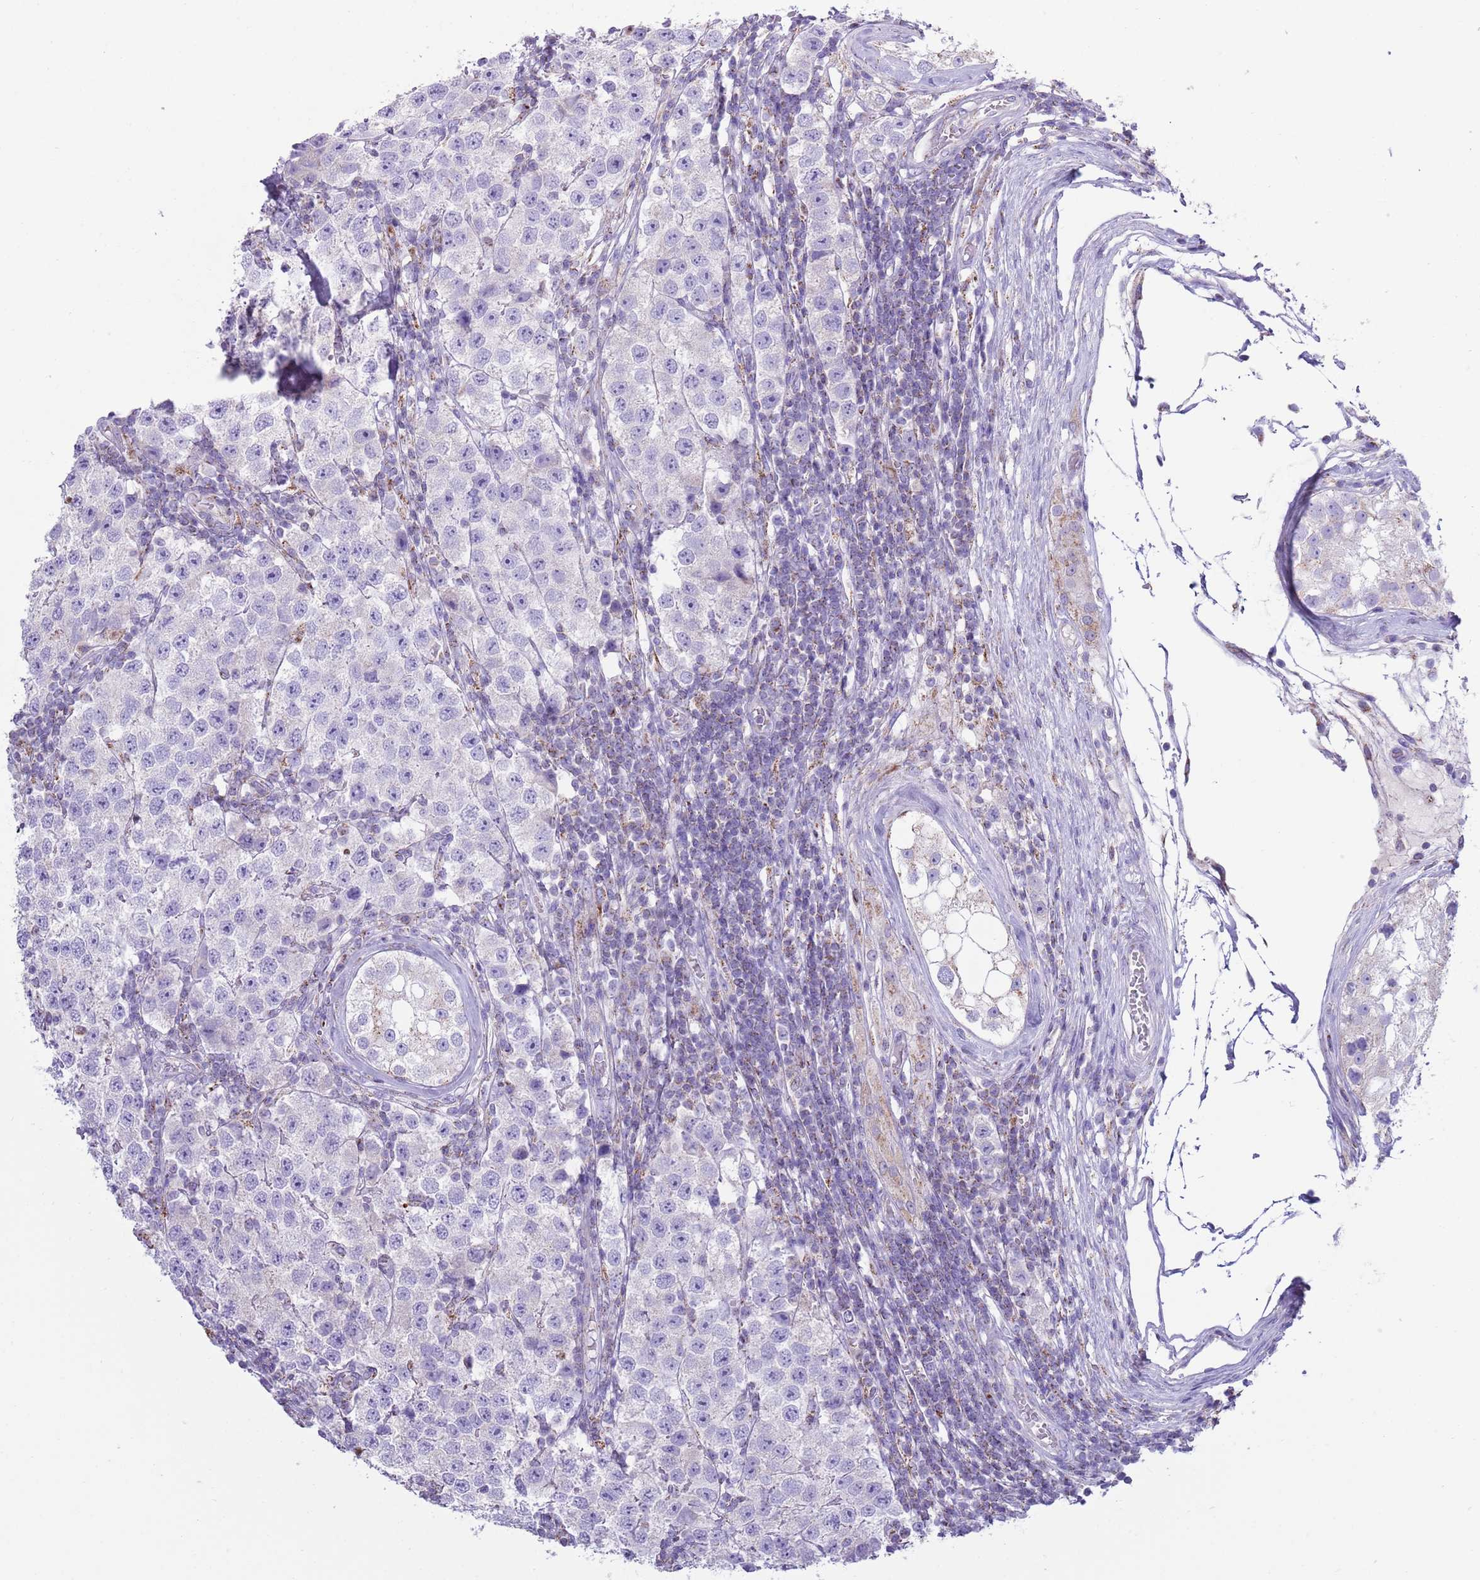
{"staining": {"intensity": "negative", "quantity": "none", "location": "none"}, "tissue": "testis cancer", "cell_type": "Tumor cells", "image_type": "cancer", "snomed": [{"axis": "morphology", "description": "Seminoma, NOS"}, {"axis": "topography", "description": "Testis"}], "caption": "Tumor cells show no significant protein expression in testis cancer. (DAB (3,3'-diaminobenzidine) immunohistochemistry (IHC) with hematoxylin counter stain).", "gene": "ATP6V1B1", "patient": {"sex": "male", "age": 34}}